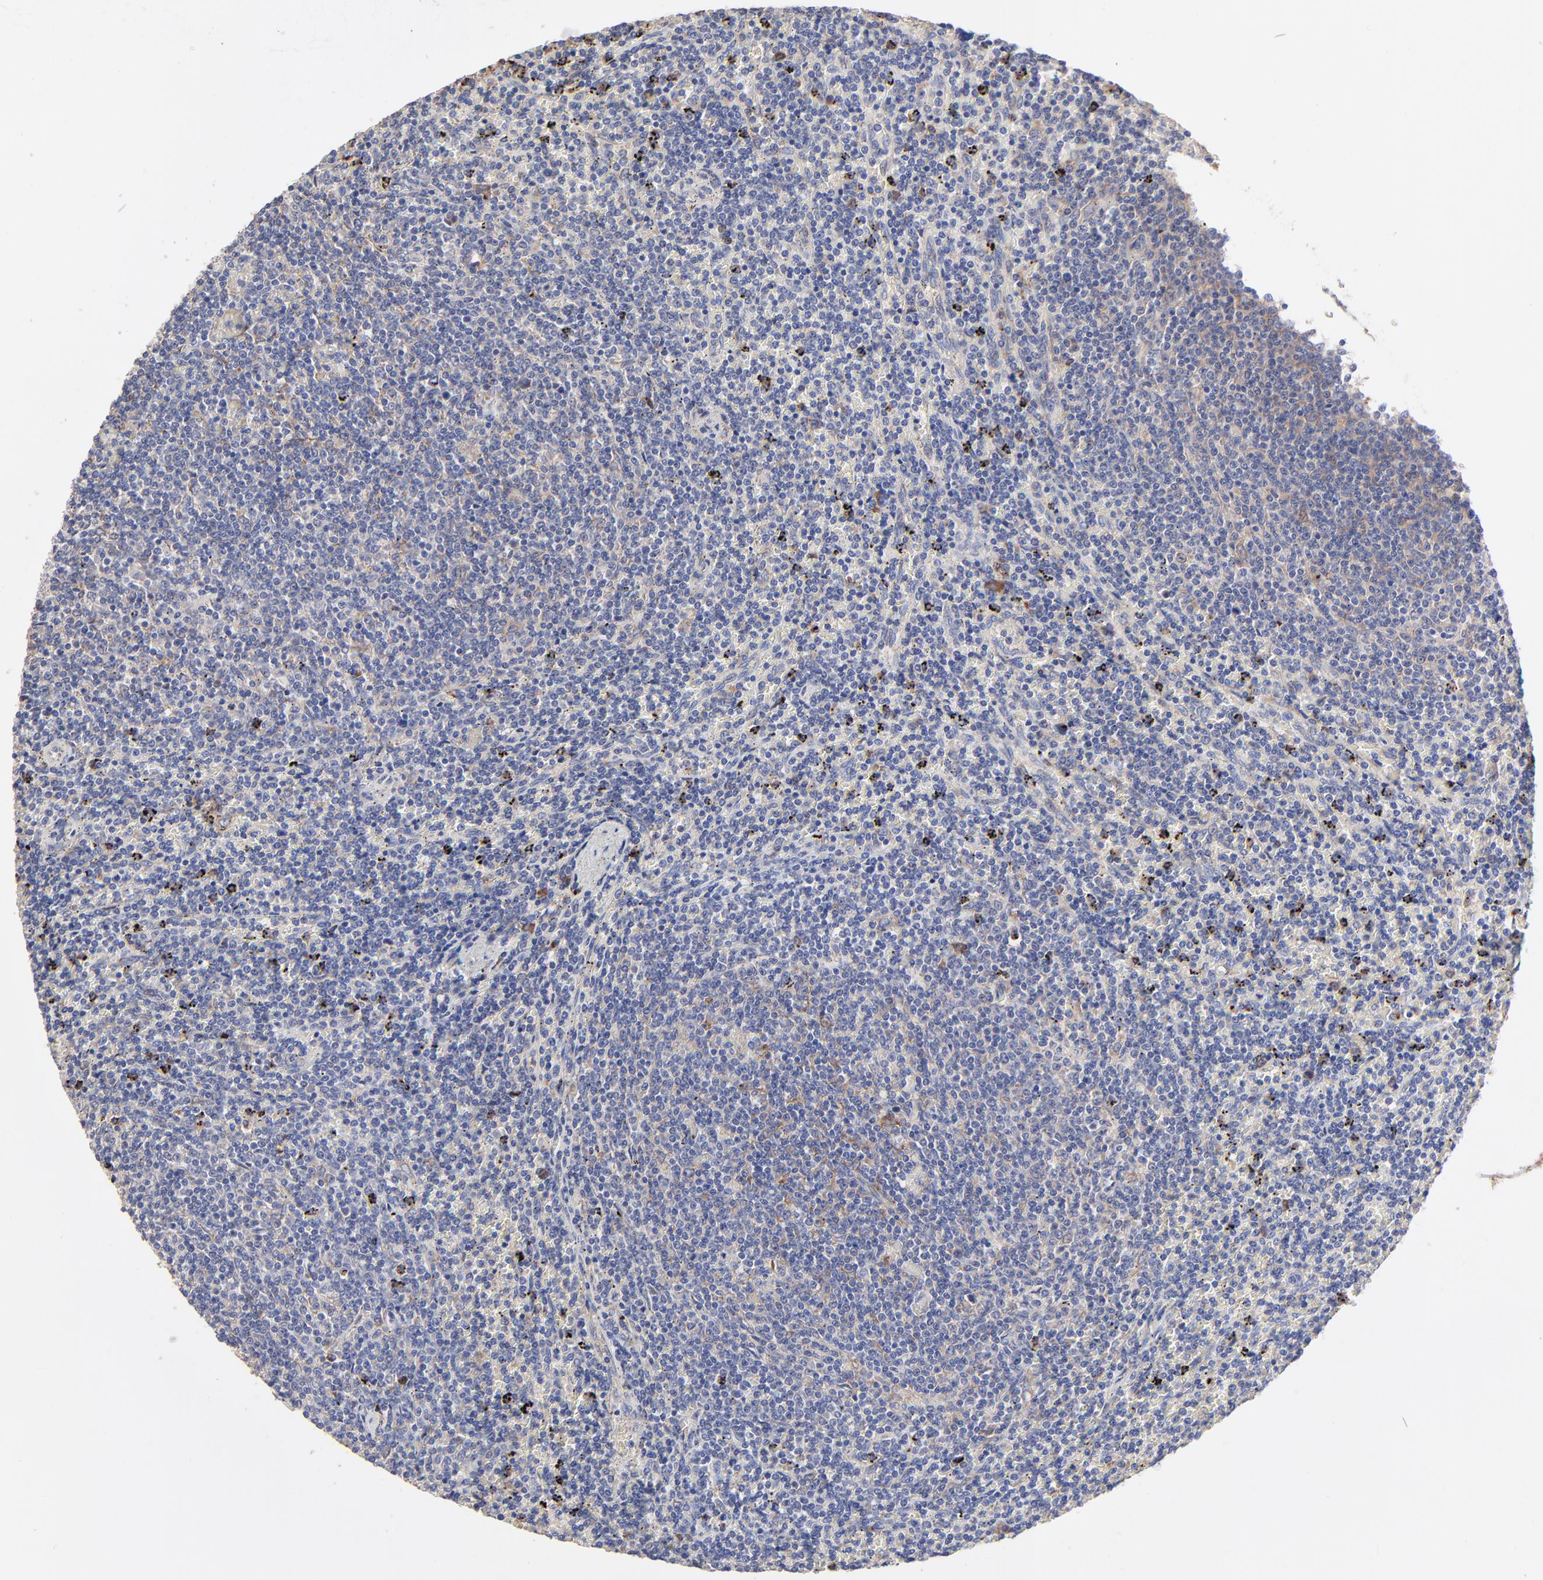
{"staining": {"intensity": "negative", "quantity": "none", "location": "none"}, "tissue": "lymphoma", "cell_type": "Tumor cells", "image_type": "cancer", "snomed": [{"axis": "morphology", "description": "Malignant lymphoma, non-Hodgkin's type, Low grade"}, {"axis": "topography", "description": "Spleen"}], "caption": "The micrograph reveals no staining of tumor cells in lymphoma. (DAB (3,3'-diaminobenzidine) immunohistochemistry, high magnification).", "gene": "PPFIBP2", "patient": {"sex": "female", "age": 50}}